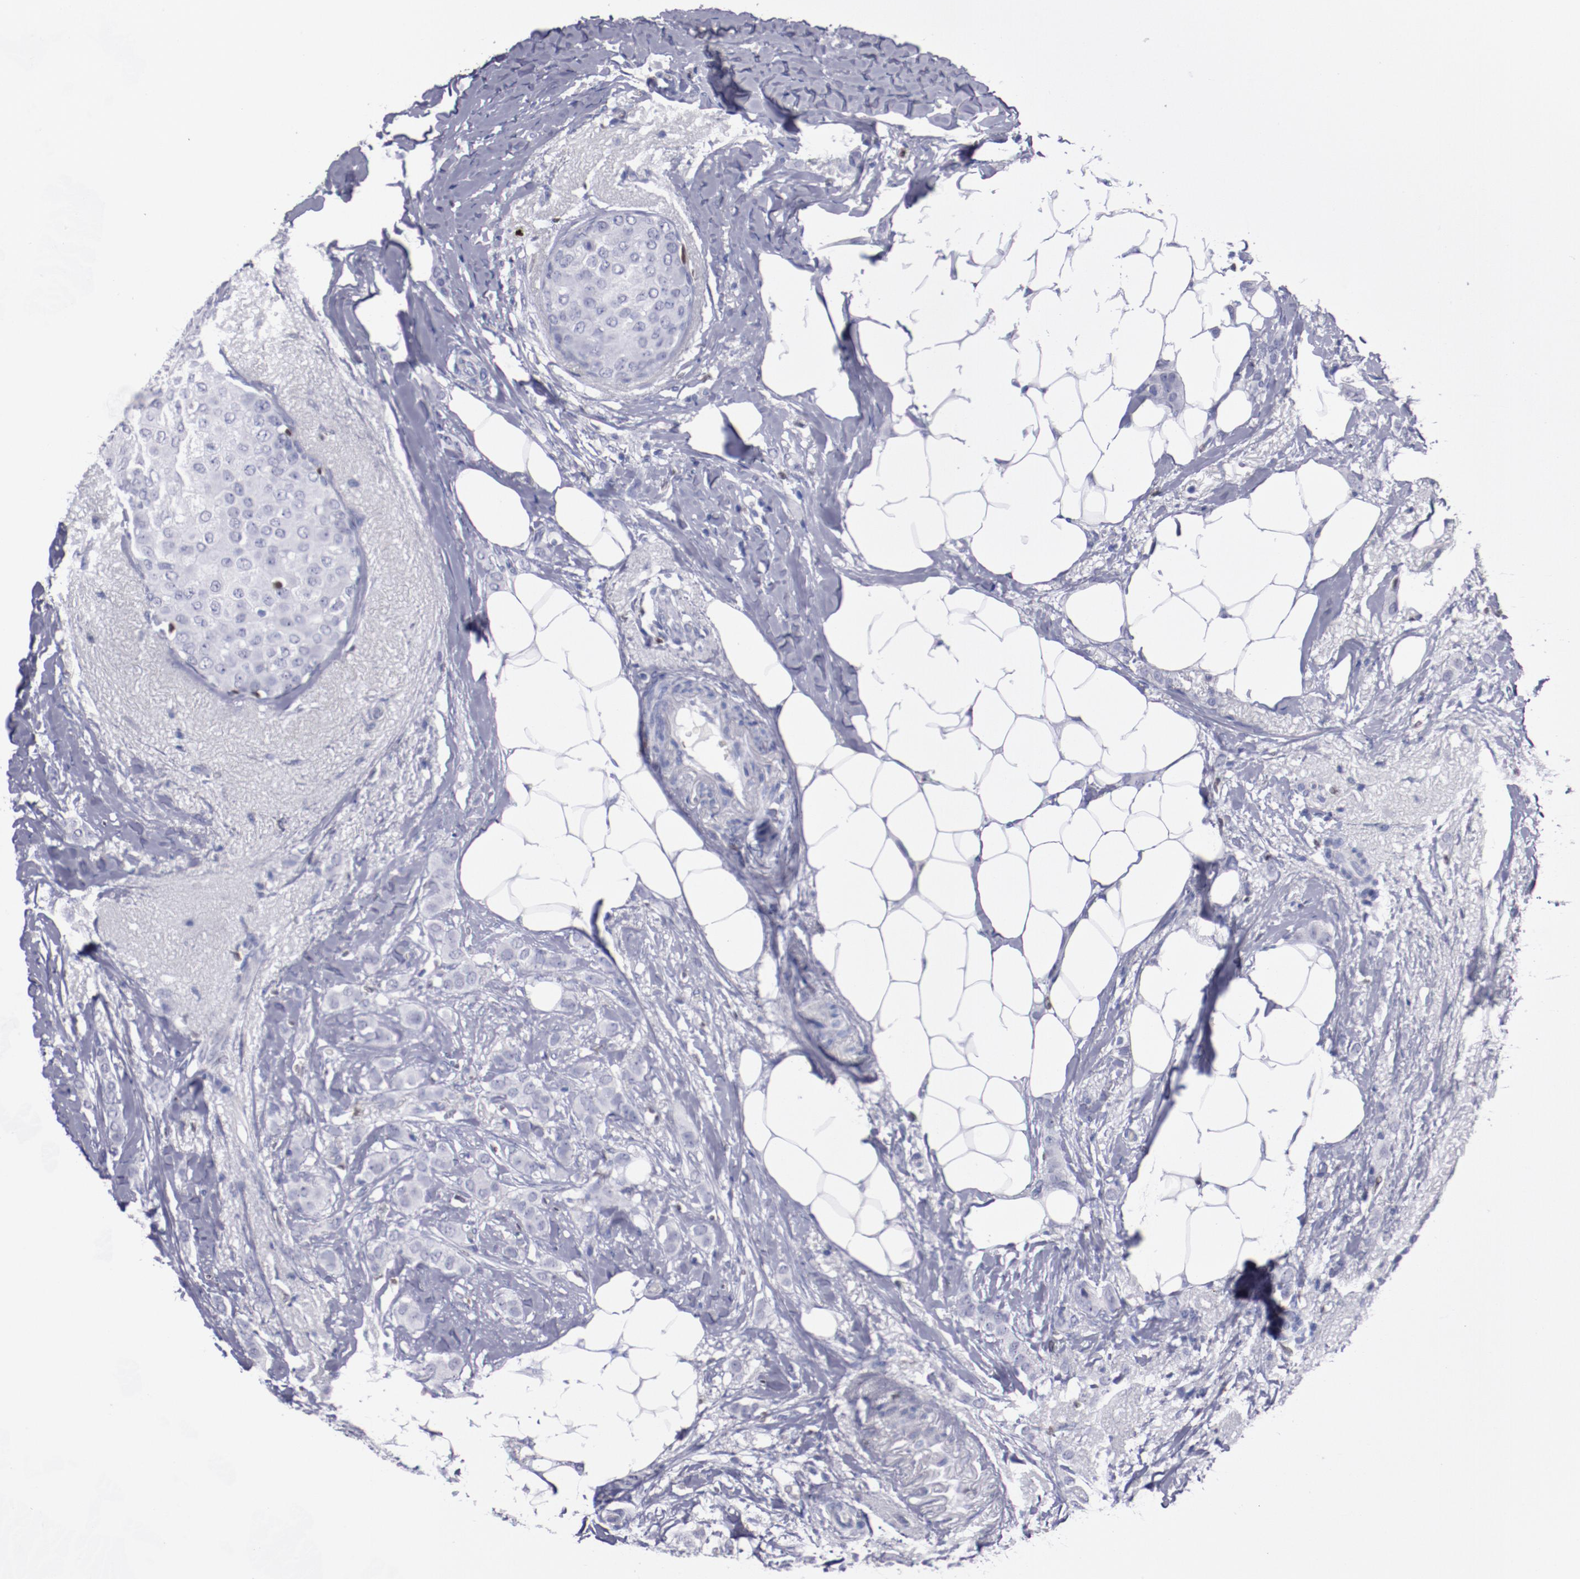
{"staining": {"intensity": "negative", "quantity": "none", "location": "none"}, "tissue": "breast cancer", "cell_type": "Tumor cells", "image_type": "cancer", "snomed": [{"axis": "morphology", "description": "Lobular carcinoma"}, {"axis": "topography", "description": "Breast"}], "caption": "An image of breast cancer (lobular carcinoma) stained for a protein demonstrates no brown staining in tumor cells.", "gene": "IRF8", "patient": {"sex": "female", "age": 55}}